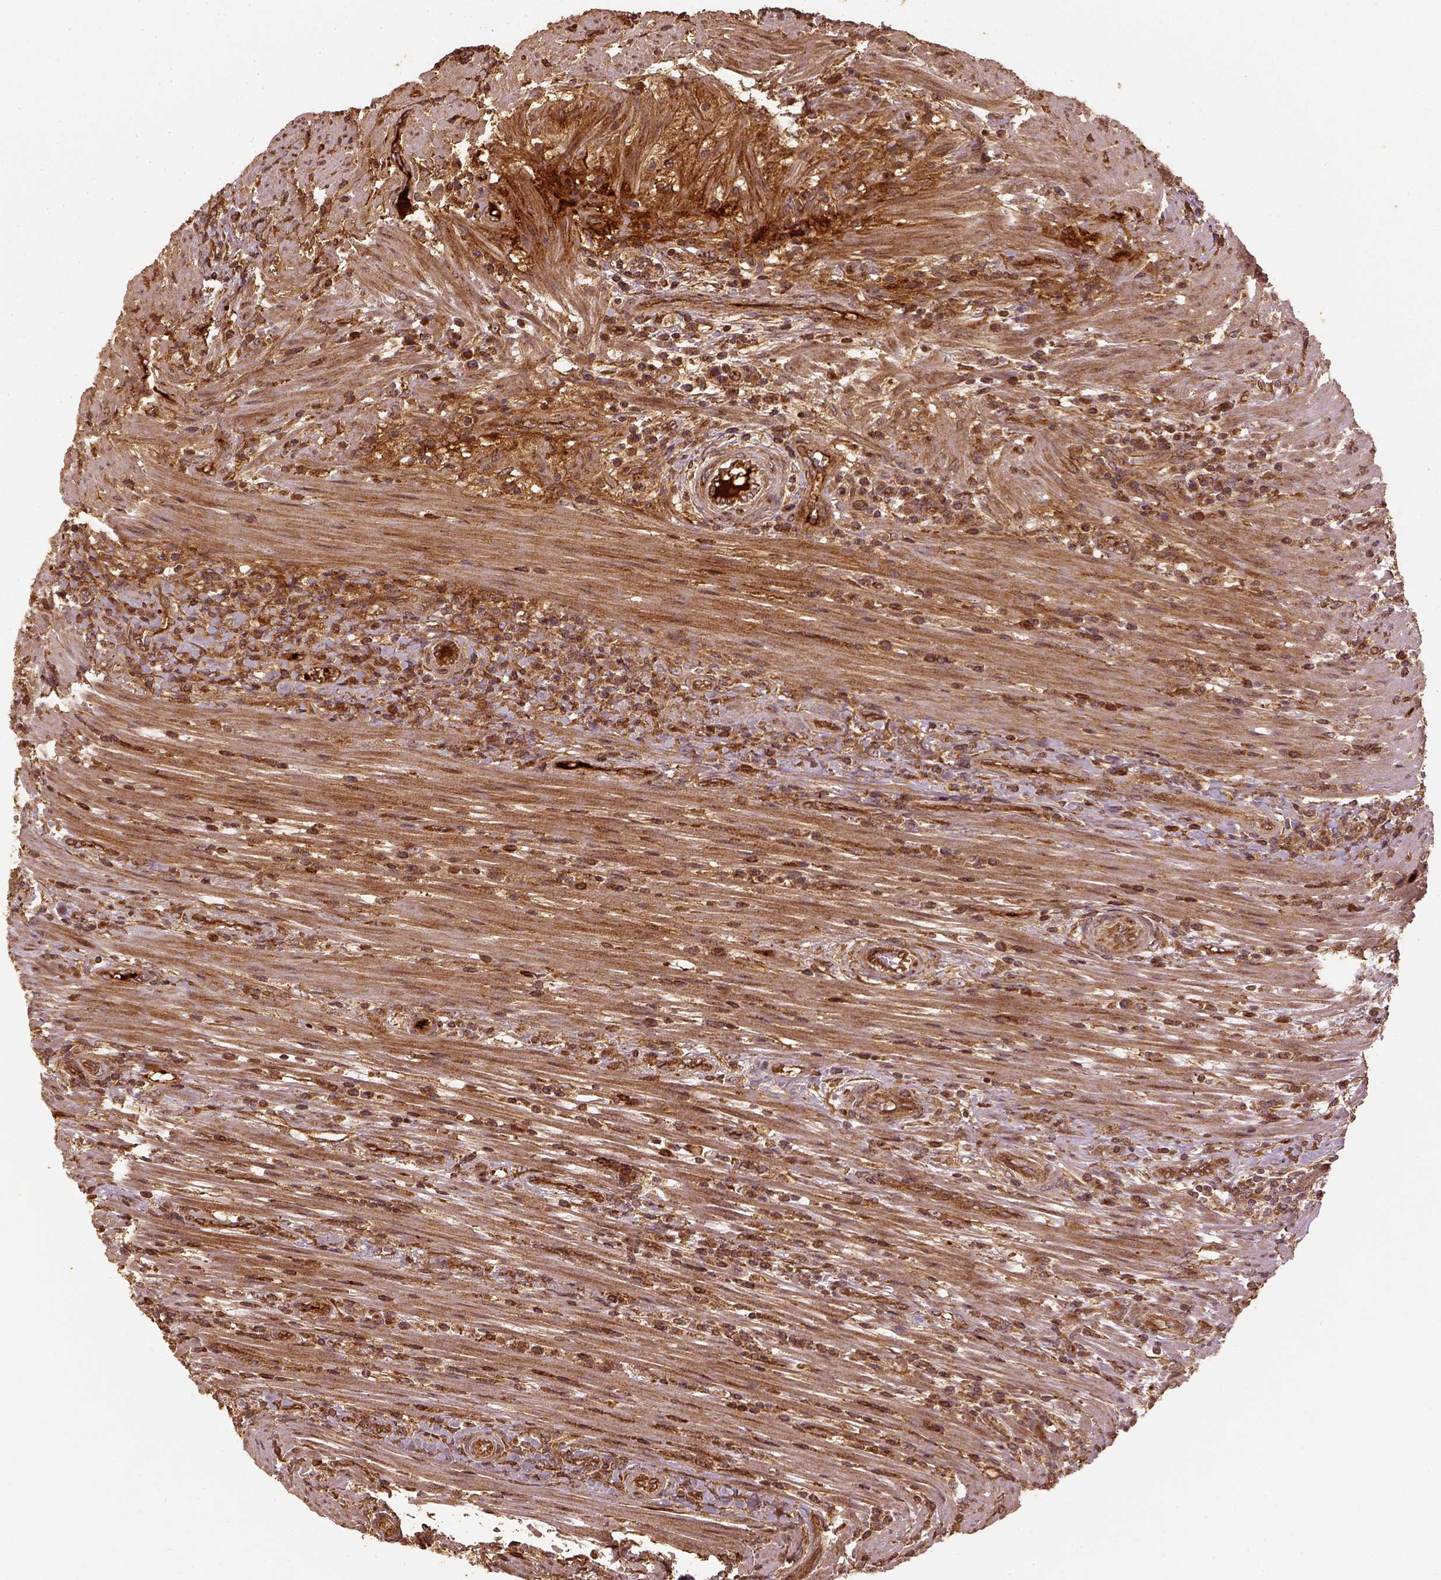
{"staining": {"intensity": "moderate", "quantity": "25%-75%", "location": "cytoplasmic/membranous"}, "tissue": "colorectal cancer", "cell_type": "Tumor cells", "image_type": "cancer", "snomed": [{"axis": "morphology", "description": "Adenocarcinoma, NOS"}, {"axis": "topography", "description": "Colon"}], "caption": "High-magnification brightfield microscopy of colorectal cancer (adenocarcinoma) stained with DAB (brown) and counterstained with hematoxylin (blue). tumor cells exhibit moderate cytoplasmic/membranous positivity is appreciated in about25%-75% of cells.", "gene": "VEGFA", "patient": {"sex": "male", "age": 53}}